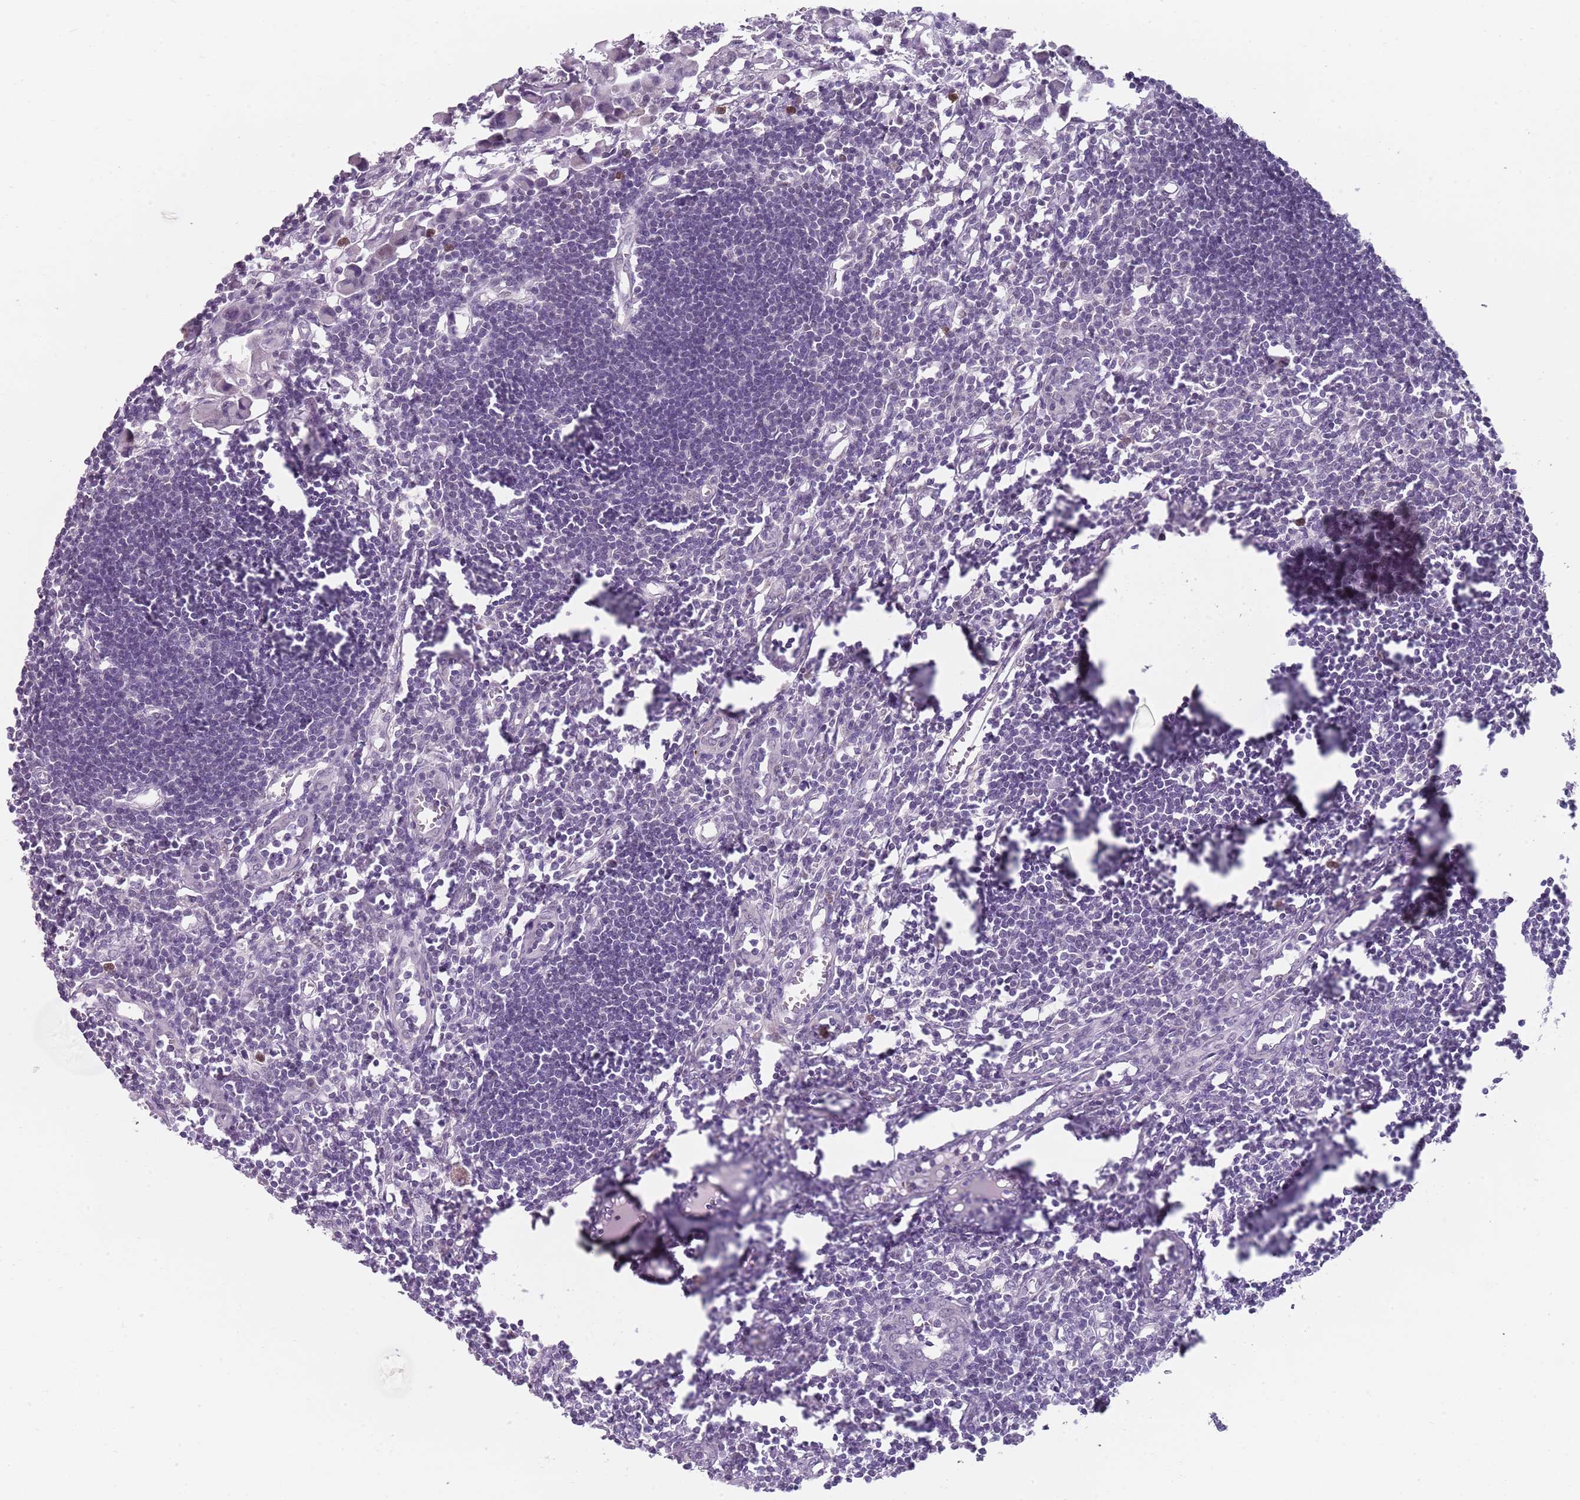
{"staining": {"intensity": "negative", "quantity": "none", "location": "none"}, "tissue": "lymph node", "cell_type": "Germinal center cells", "image_type": "normal", "snomed": [{"axis": "morphology", "description": "Normal tissue, NOS"}, {"axis": "morphology", "description": "Malignant melanoma, Metastatic site"}, {"axis": "topography", "description": "Lymph node"}], "caption": "This is an IHC histopathology image of unremarkable lymph node. There is no positivity in germinal center cells.", "gene": "SMARCAL1", "patient": {"sex": "male", "age": 41}}